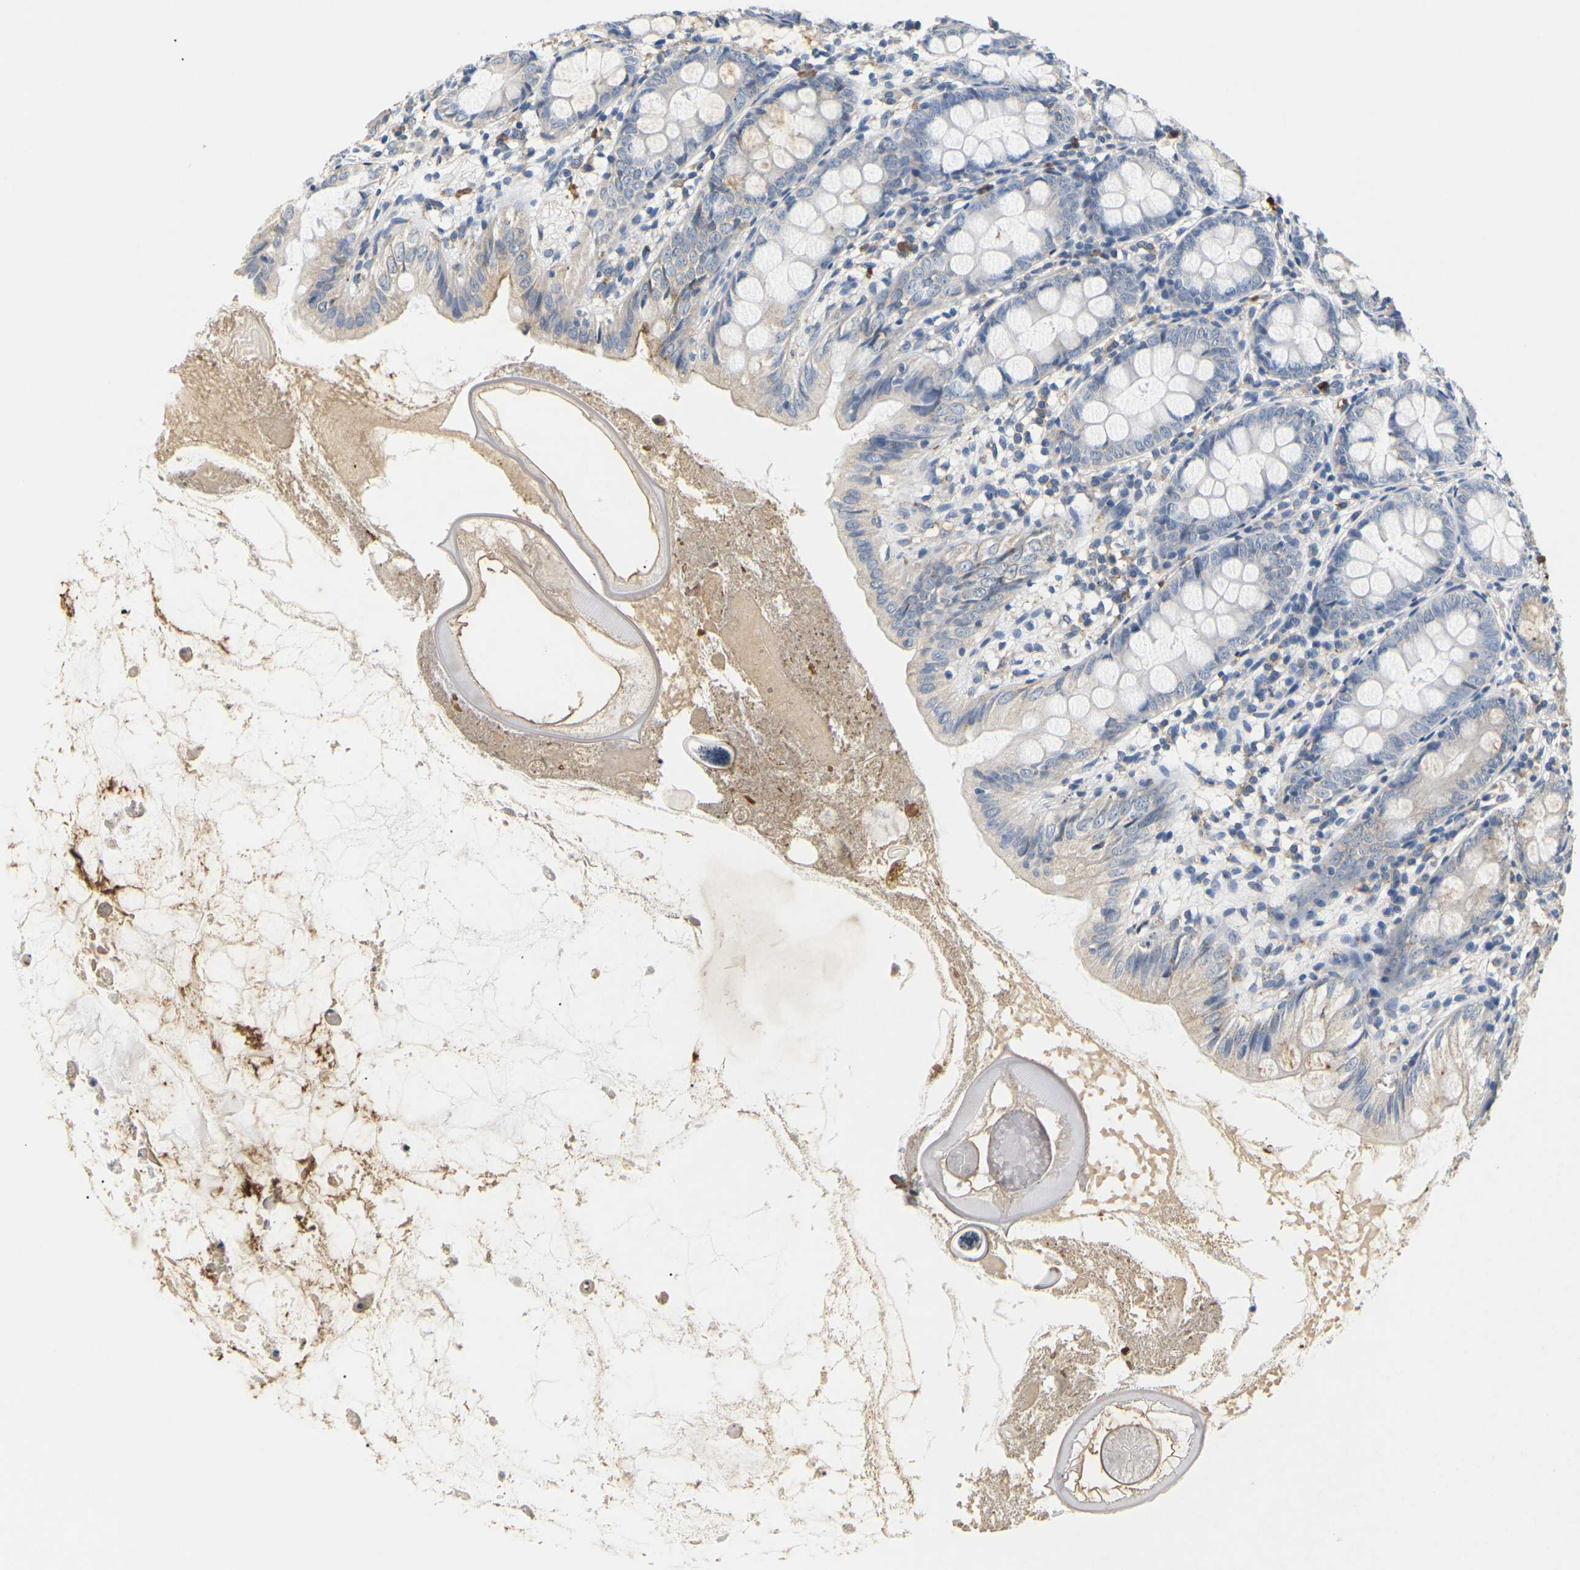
{"staining": {"intensity": "moderate", "quantity": "25%-75%", "location": "cytoplasmic/membranous"}, "tissue": "appendix", "cell_type": "Glandular cells", "image_type": "normal", "snomed": [{"axis": "morphology", "description": "Normal tissue, NOS"}, {"axis": "topography", "description": "Appendix"}], "caption": "Glandular cells exhibit moderate cytoplasmic/membranous positivity in approximately 25%-75% of cells in benign appendix. Nuclei are stained in blue.", "gene": "ADM", "patient": {"sex": "female", "age": 77}}